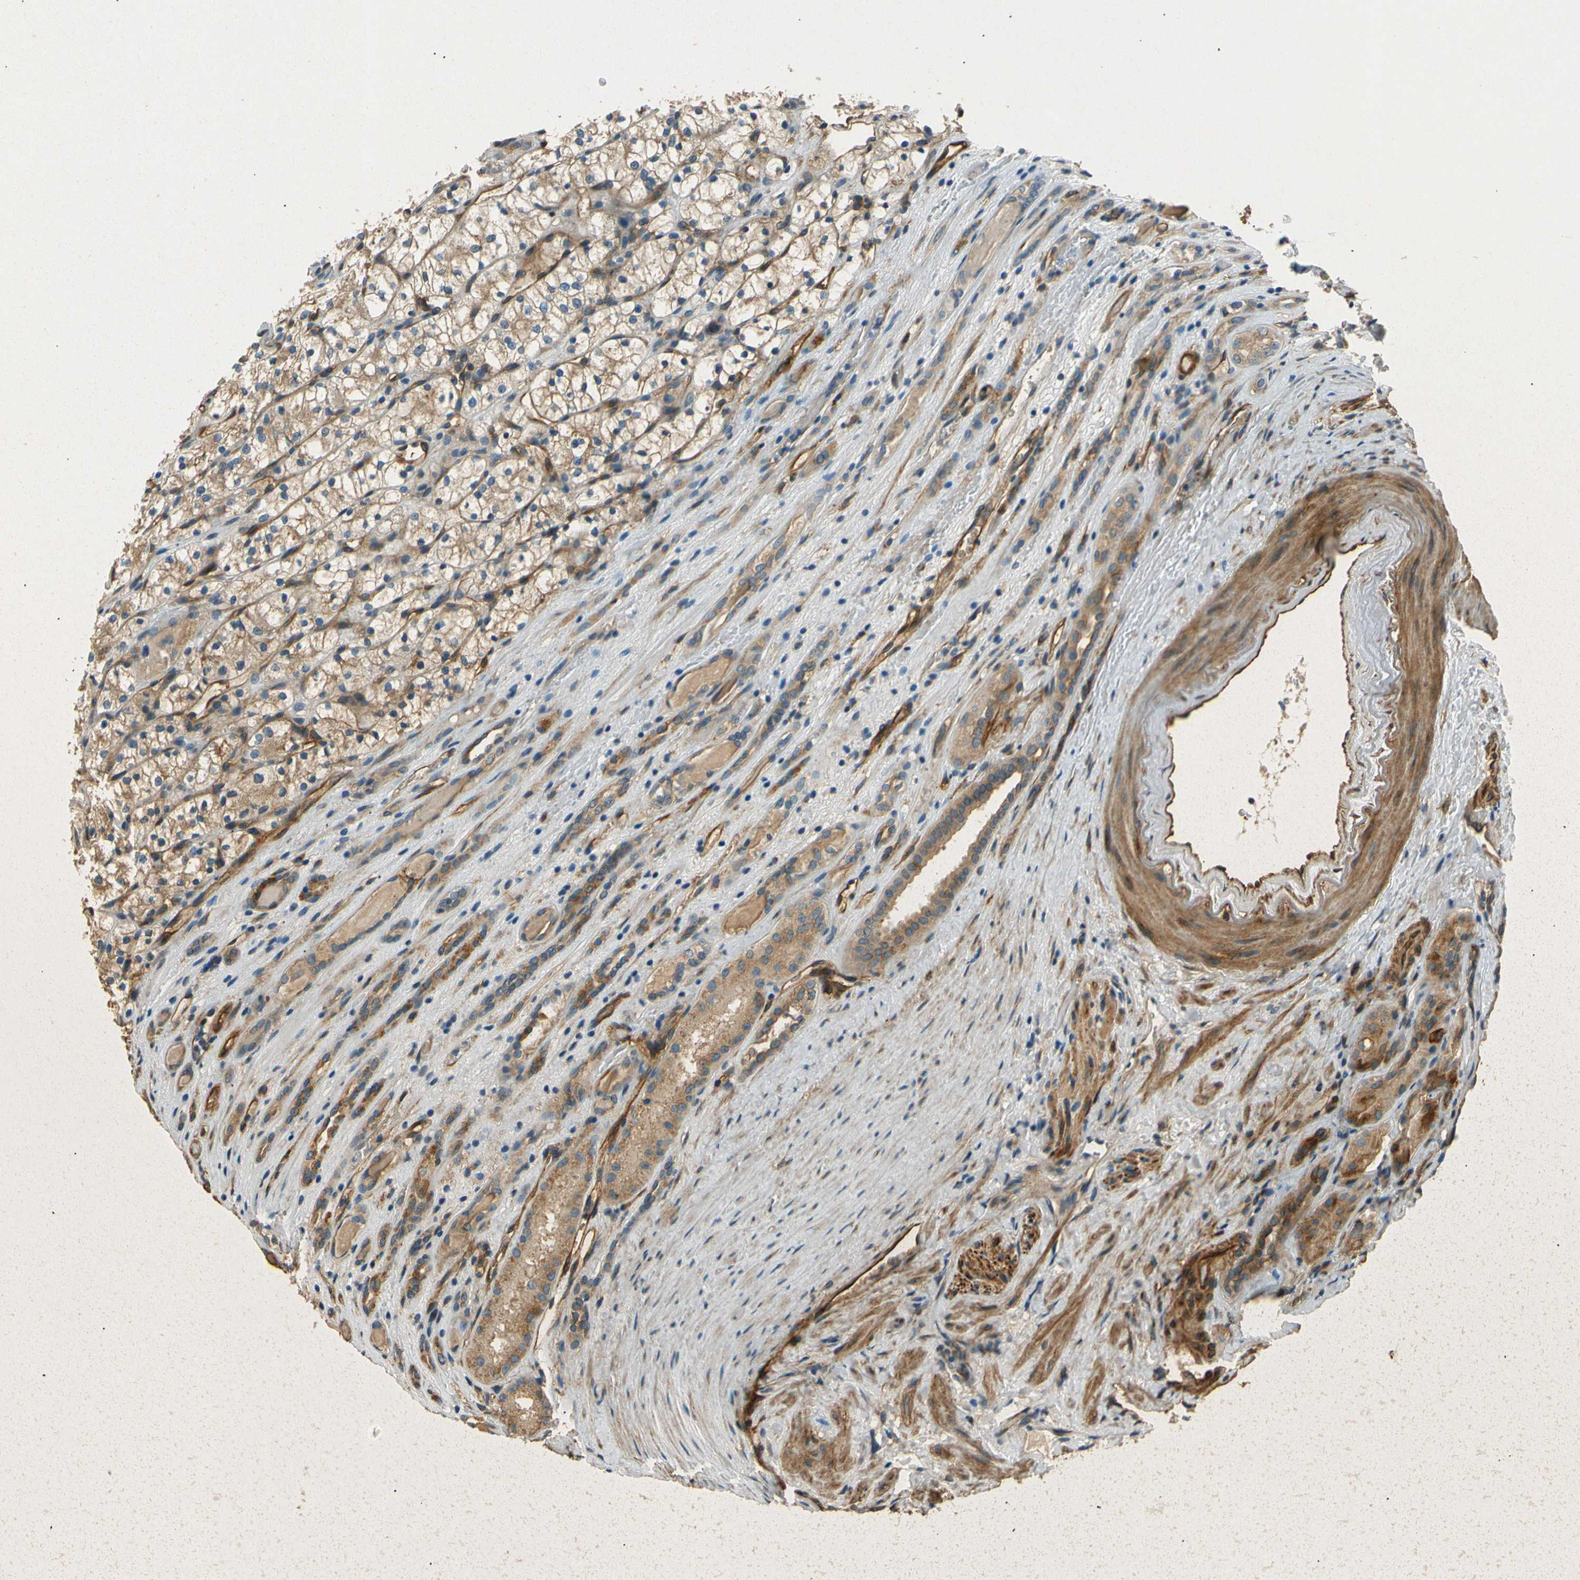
{"staining": {"intensity": "moderate", "quantity": ">75%", "location": "cytoplasmic/membranous"}, "tissue": "renal cancer", "cell_type": "Tumor cells", "image_type": "cancer", "snomed": [{"axis": "morphology", "description": "Adenocarcinoma, NOS"}, {"axis": "topography", "description": "Kidney"}], "caption": "Renal cancer stained for a protein (brown) demonstrates moderate cytoplasmic/membranous positive expression in approximately >75% of tumor cells.", "gene": "ENTPD1", "patient": {"sex": "female", "age": 60}}